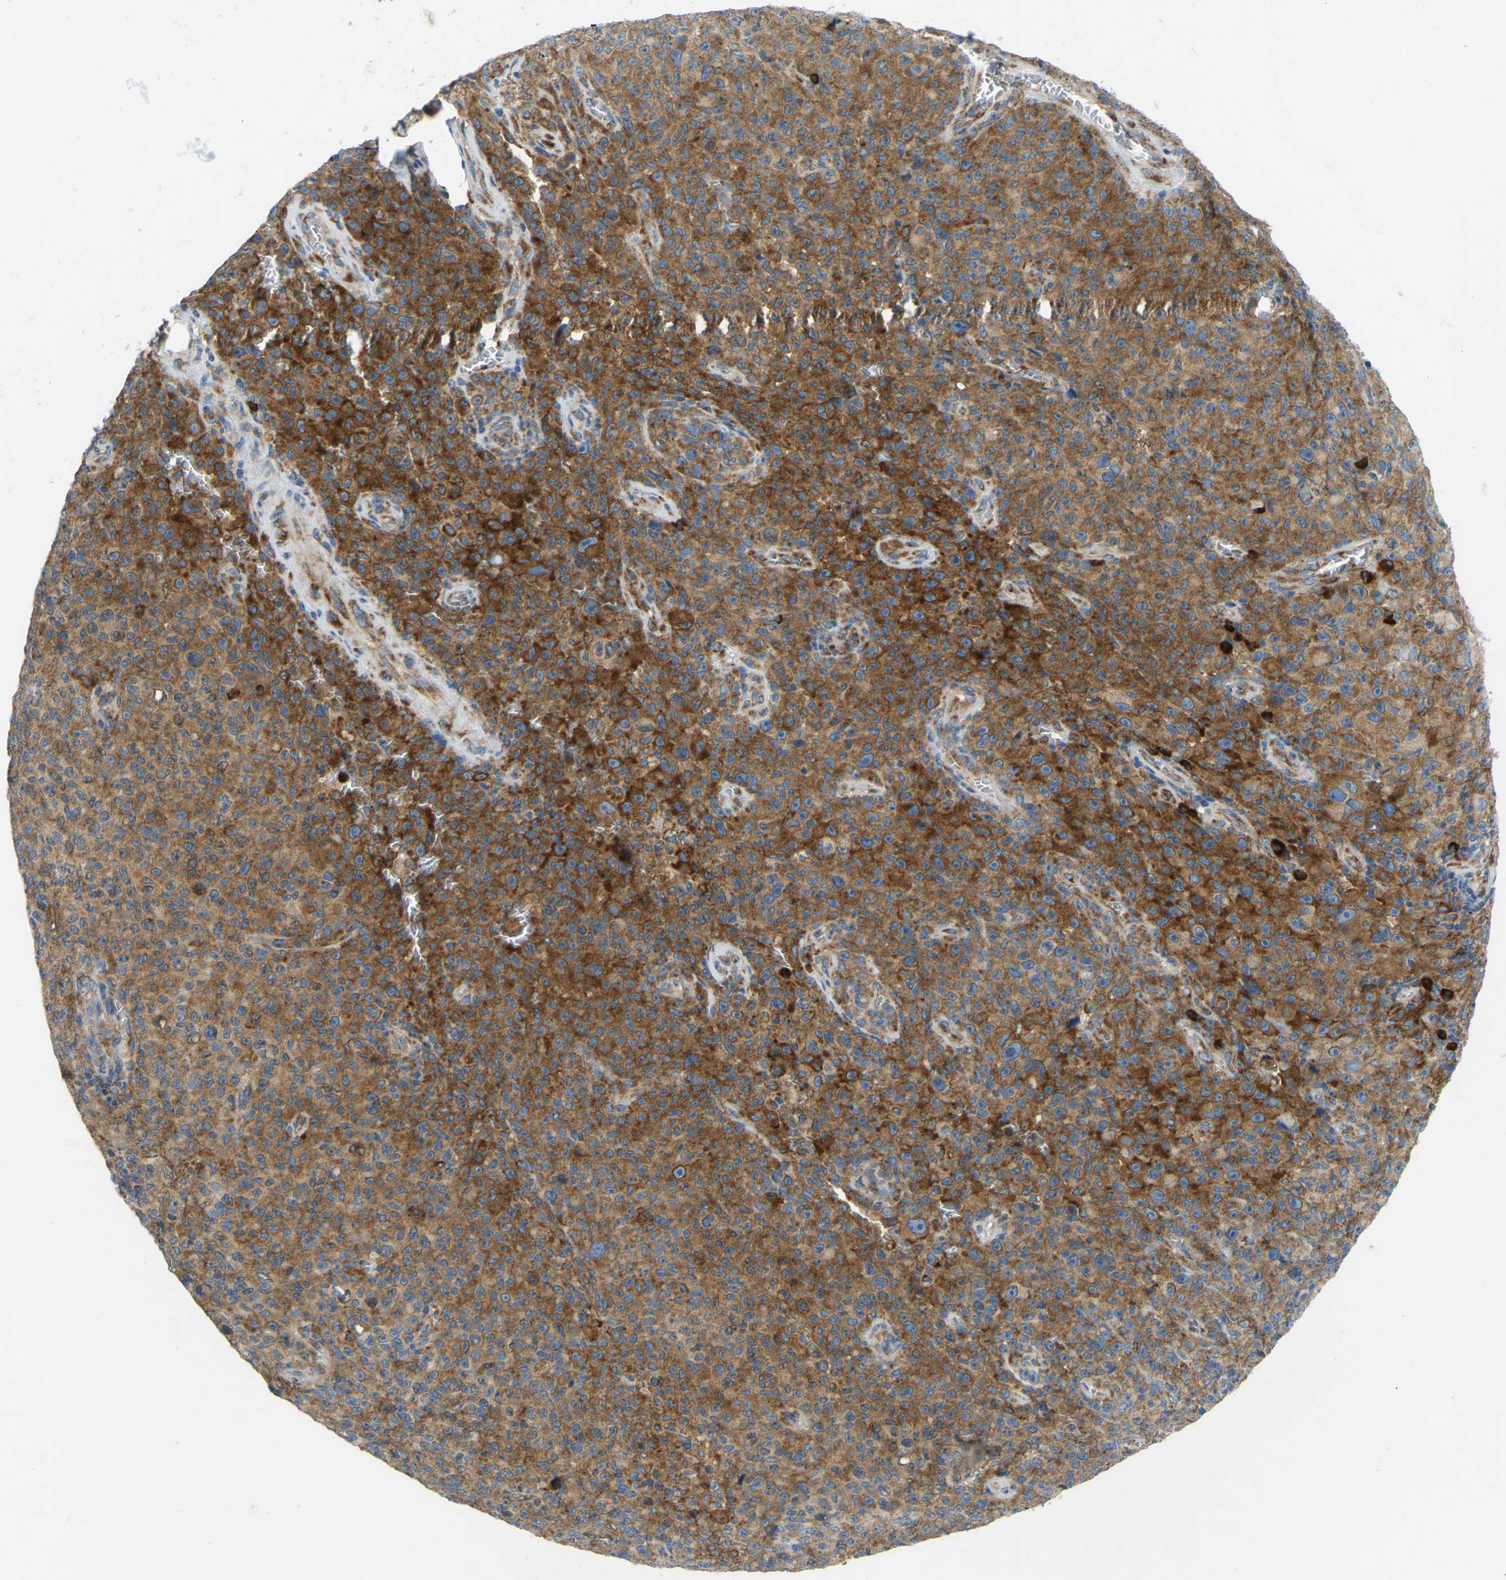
{"staining": {"intensity": "strong", "quantity": ">75%", "location": "cytoplasmic/membranous"}, "tissue": "melanoma", "cell_type": "Tumor cells", "image_type": "cancer", "snomed": [{"axis": "morphology", "description": "Malignant melanoma, NOS"}, {"axis": "topography", "description": "Skin"}], "caption": "Human melanoma stained for a protein (brown) shows strong cytoplasmic/membranous positive positivity in approximately >75% of tumor cells.", "gene": "SND1", "patient": {"sex": "female", "age": 82}}